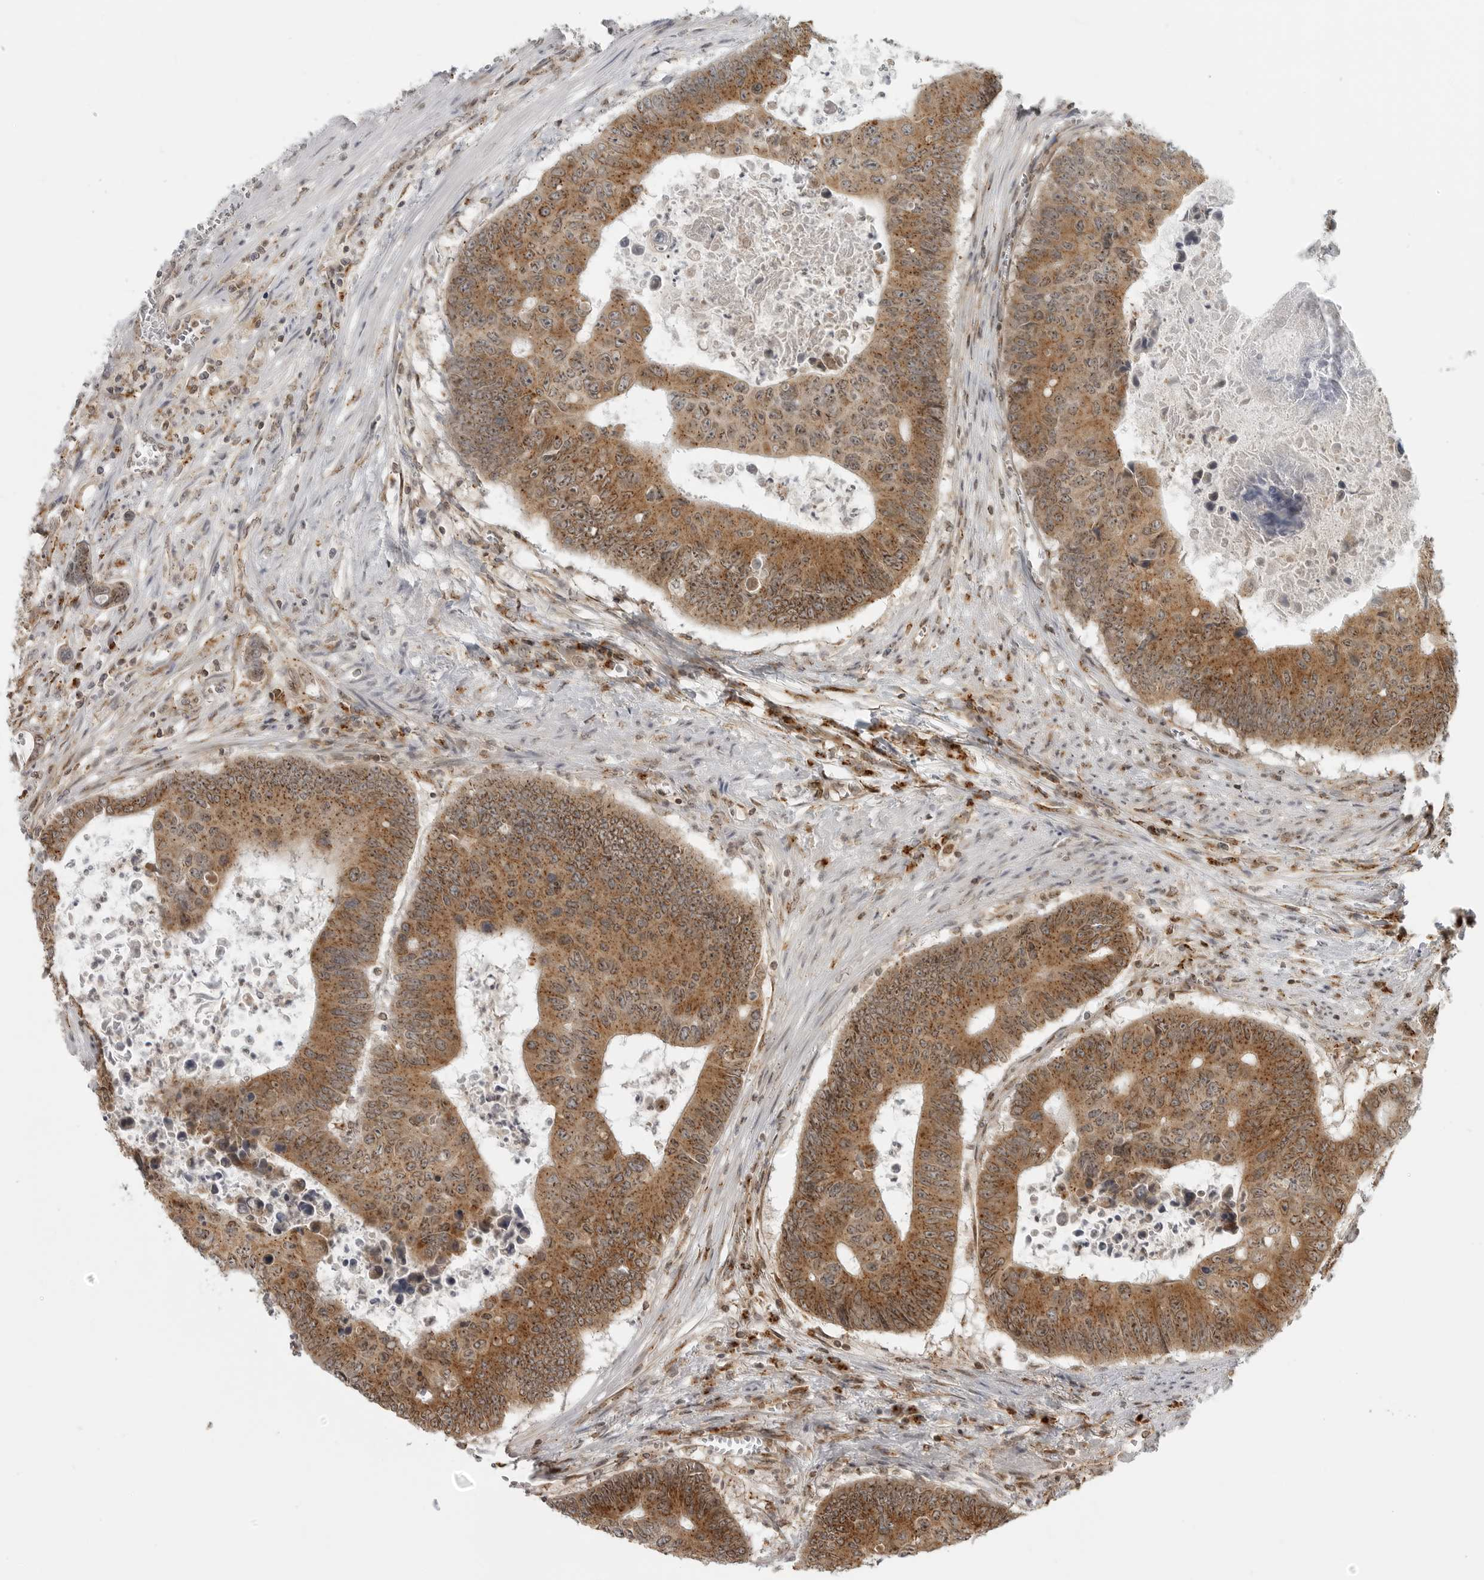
{"staining": {"intensity": "moderate", "quantity": ">75%", "location": "cytoplasmic/membranous"}, "tissue": "colorectal cancer", "cell_type": "Tumor cells", "image_type": "cancer", "snomed": [{"axis": "morphology", "description": "Adenocarcinoma, NOS"}, {"axis": "topography", "description": "Colon"}], "caption": "This is a histology image of immunohistochemistry (IHC) staining of colorectal adenocarcinoma, which shows moderate expression in the cytoplasmic/membranous of tumor cells.", "gene": "COPA", "patient": {"sex": "male", "age": 87}}